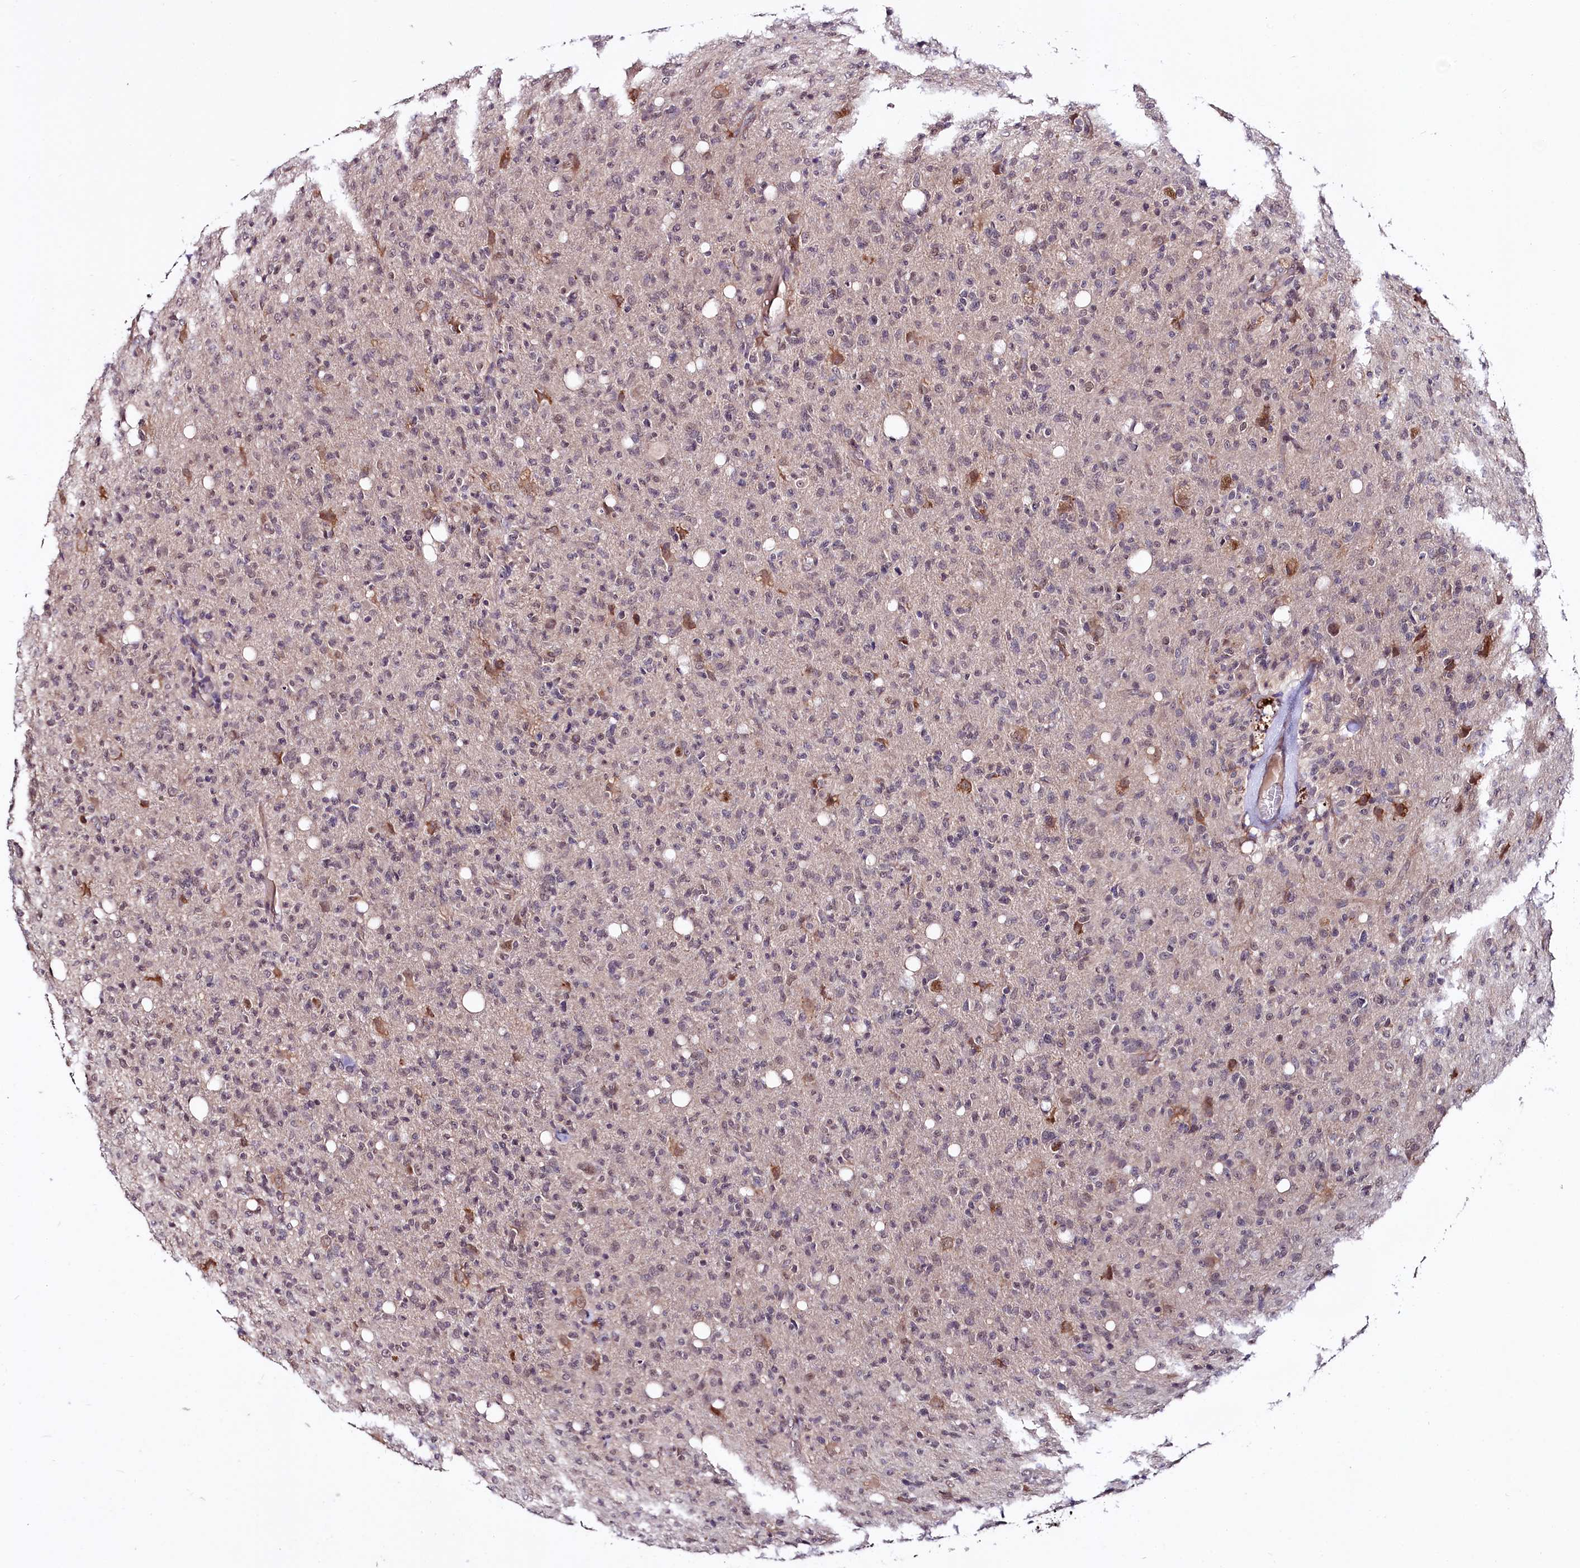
{"staining": {"intensity": "weak", "quantity": "<25%", "location": "nuclear"}, "tissue": "glioma", "cell_type": "Tumor cells", "image_type": "cancer", "snomed": [{"axis": "morphology", "description": "Glioma, malignant, High grade"}, {"axis": "topography", "description": "Brain"}], "caption": "High-grade glioma (malignant) was stained to show a protein in brown. There is no significant staining in tumor cells.", "gene": "UBE3A", "patient": {"sex": "female", "age": 57}}